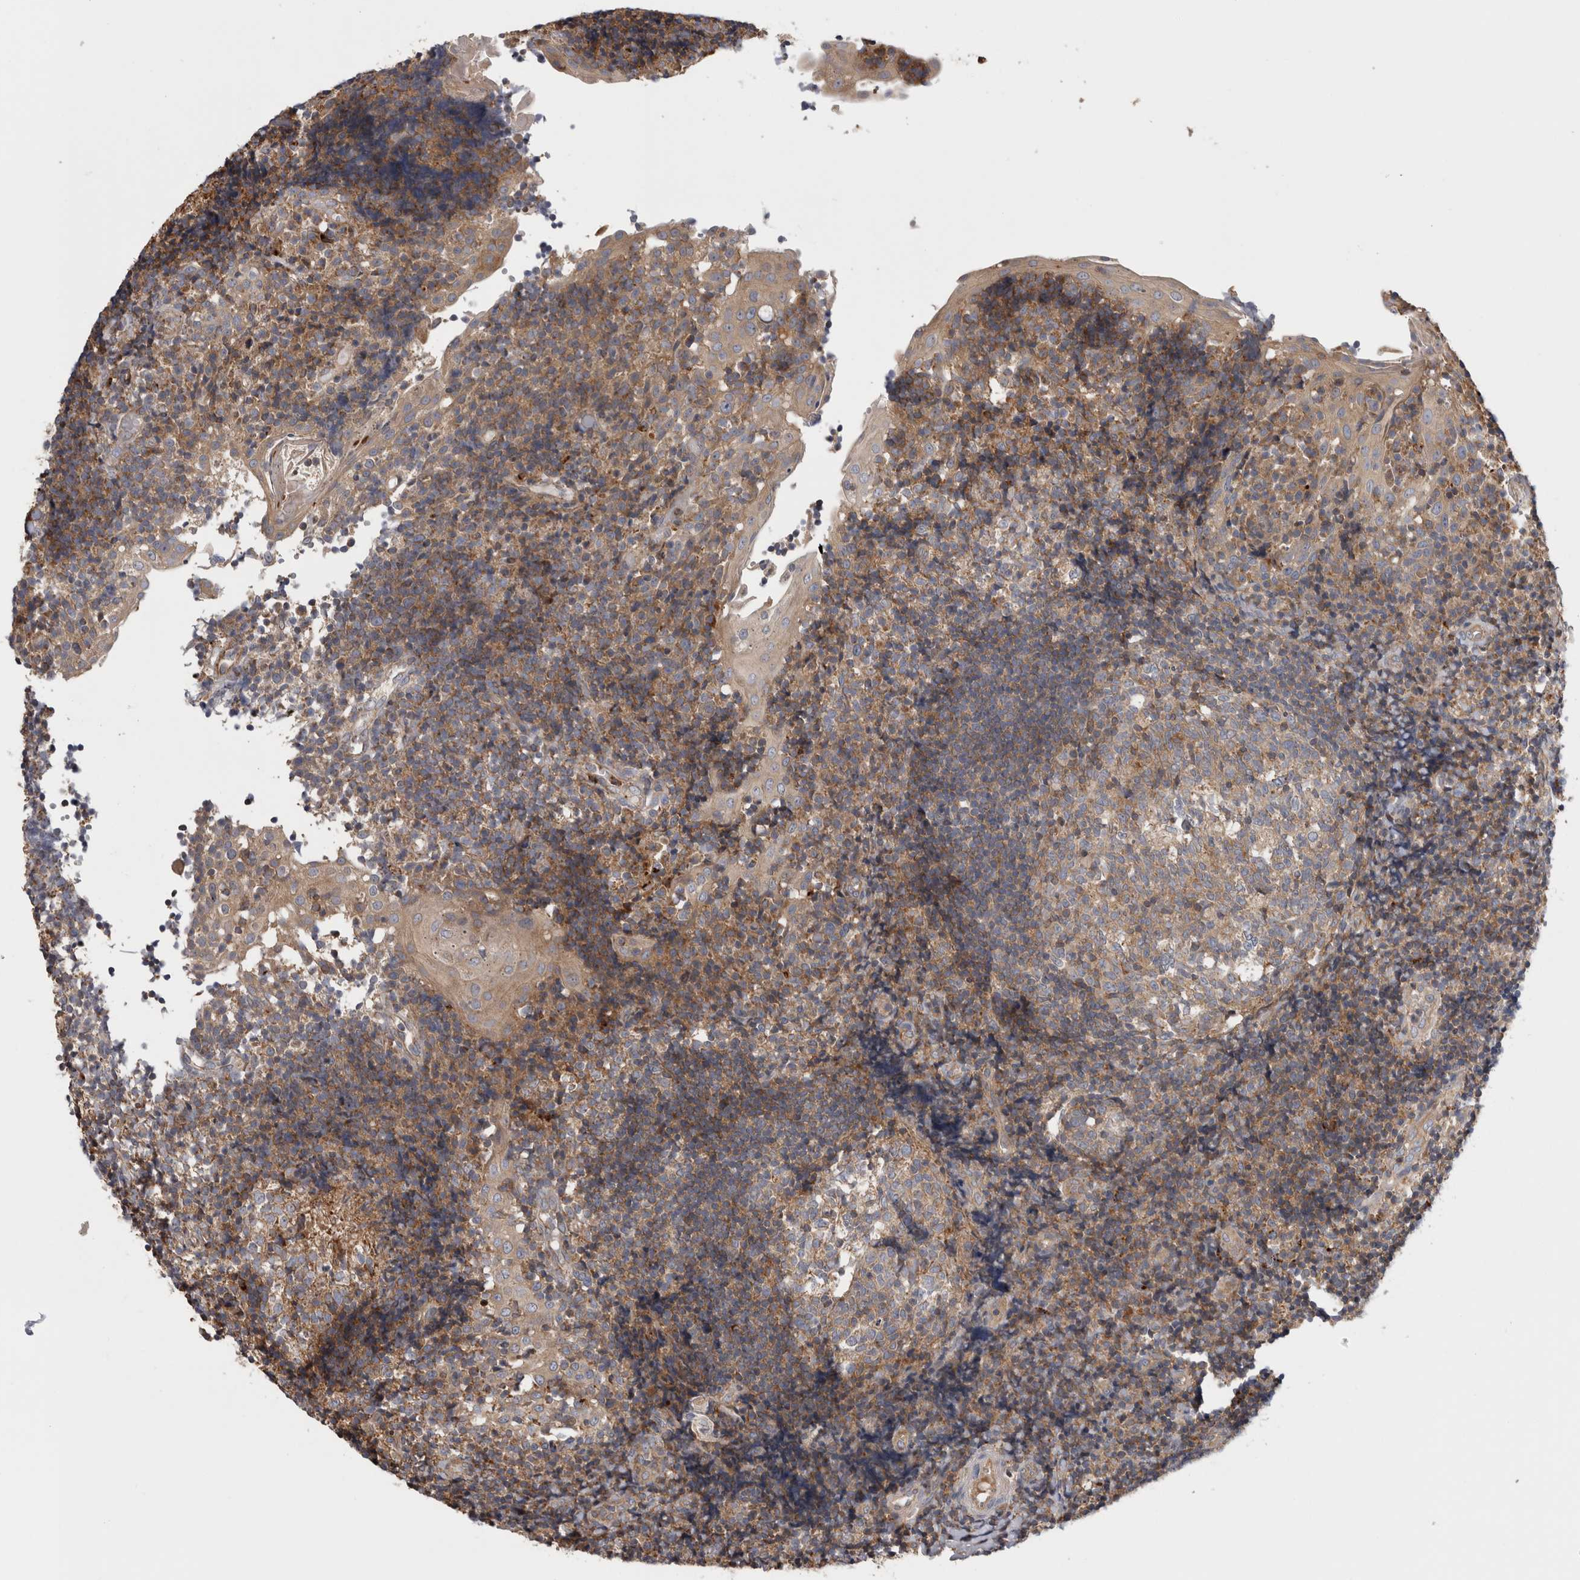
{"staining": {"intensity": "moderate", "quantity": ">75%", "location": "cytoplasmic/membranous"}, "tissue": "tonsil", "cell_type": "Germinal center cells", "image_type": "normal", "snomed": [{"axis": "morphology", "description": "Normal tissue, NOS"}, {"axis": "topography", "description": "Tonsil"}], "caption": "Moderate cytoplasmic/membranous expression for a protein is seen in approximately >75% of germinal center cells of normal tonsil using IHC.", "gene": "GRIK2", "patient": {"sex": "female", "age": 40}}